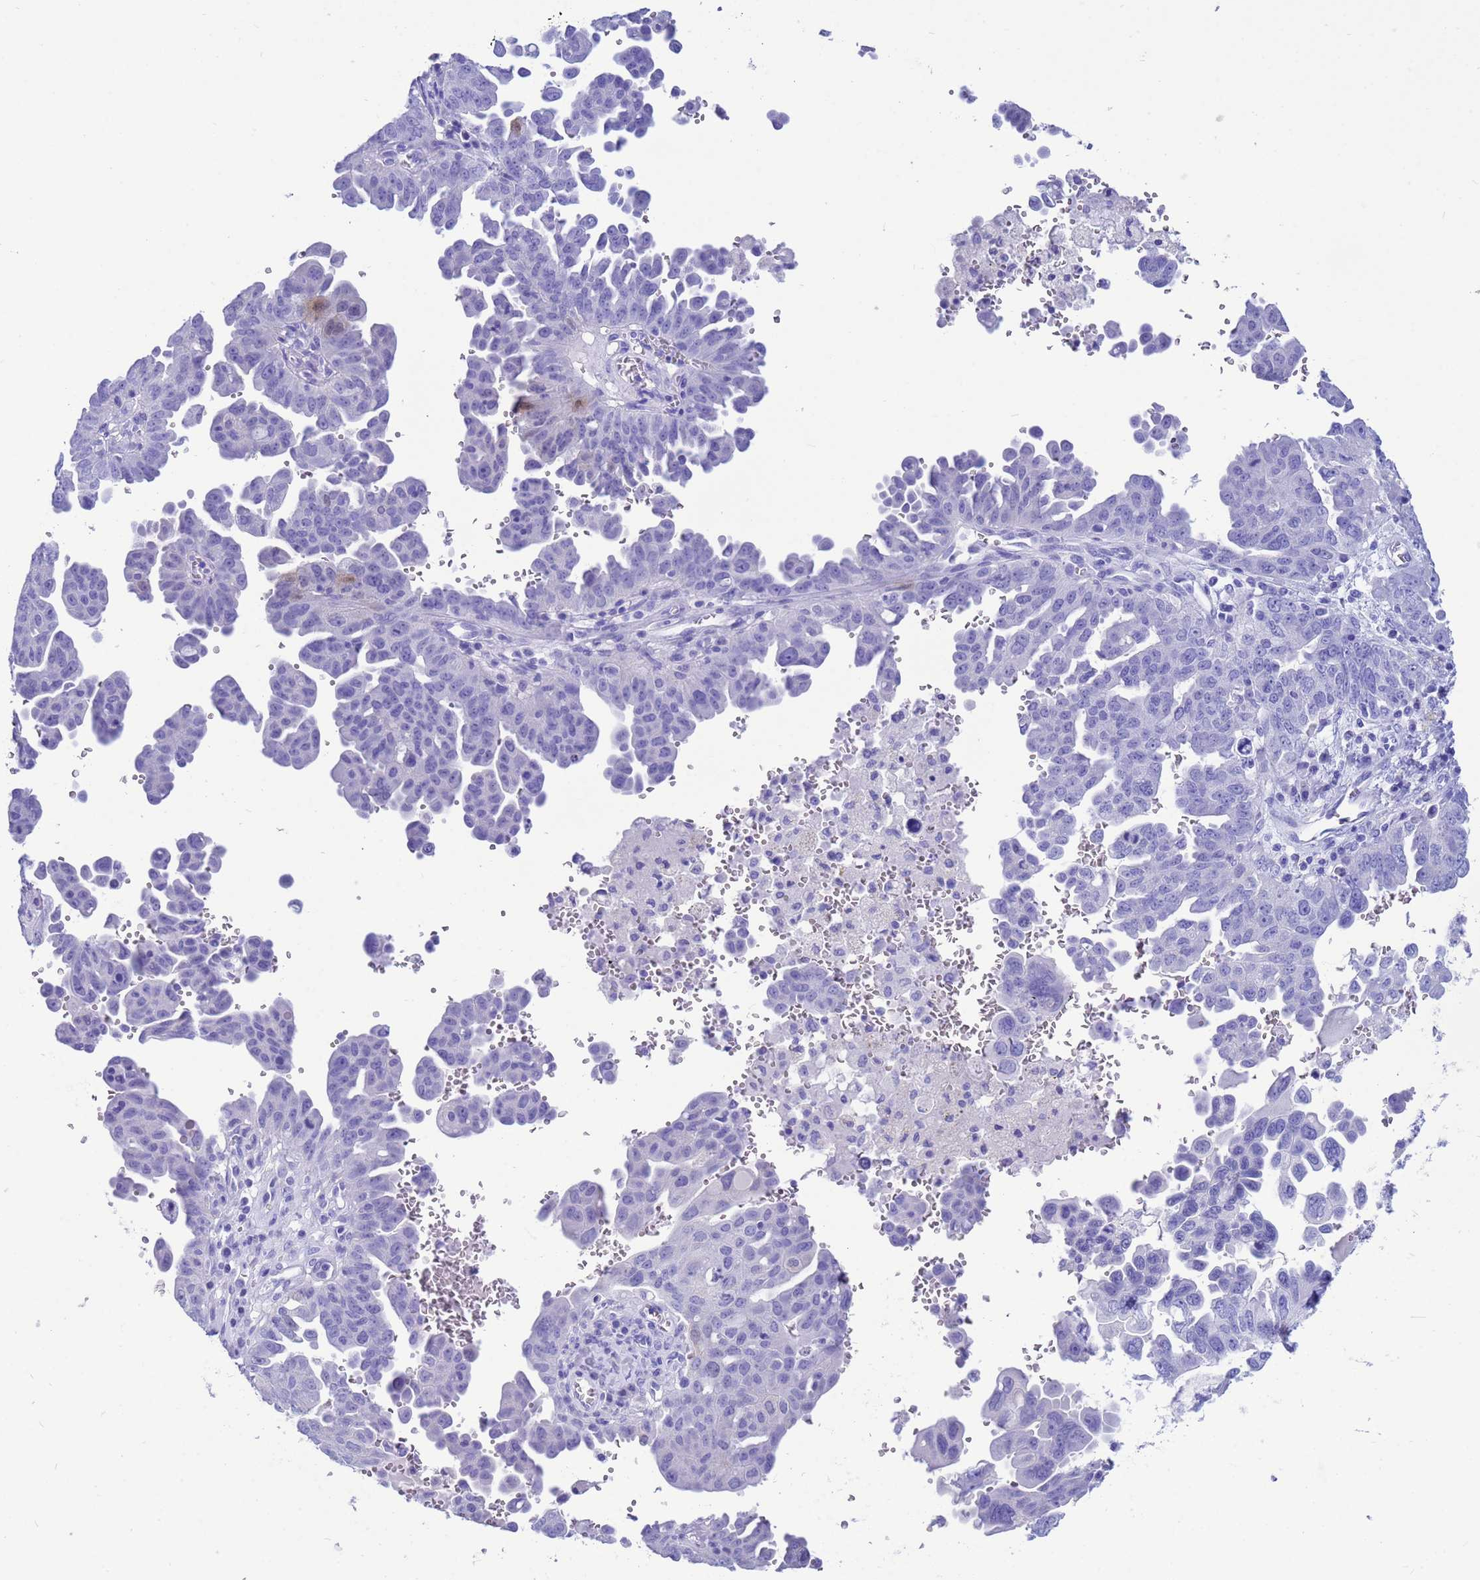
{"staining": {"intensity": "negative", "quantity": "none", "location": "none"}, "tissue": "ovarian cancer", "cell_type": "Tumor cells", "image_type": "cancer", "snomed": [{"axis": "morphology", "description": "Carcinoma, endometroid"}, {"axis": "topography", "description": "Ovary"}], "caption": "DAB (3,3'-diaminobenzidine) immunohistochemical staining of ovarian cancer reveals no significant expression in tumor cells.", "gene": "AKR1C2", "patient": {"sex": "female", "age": 62}}